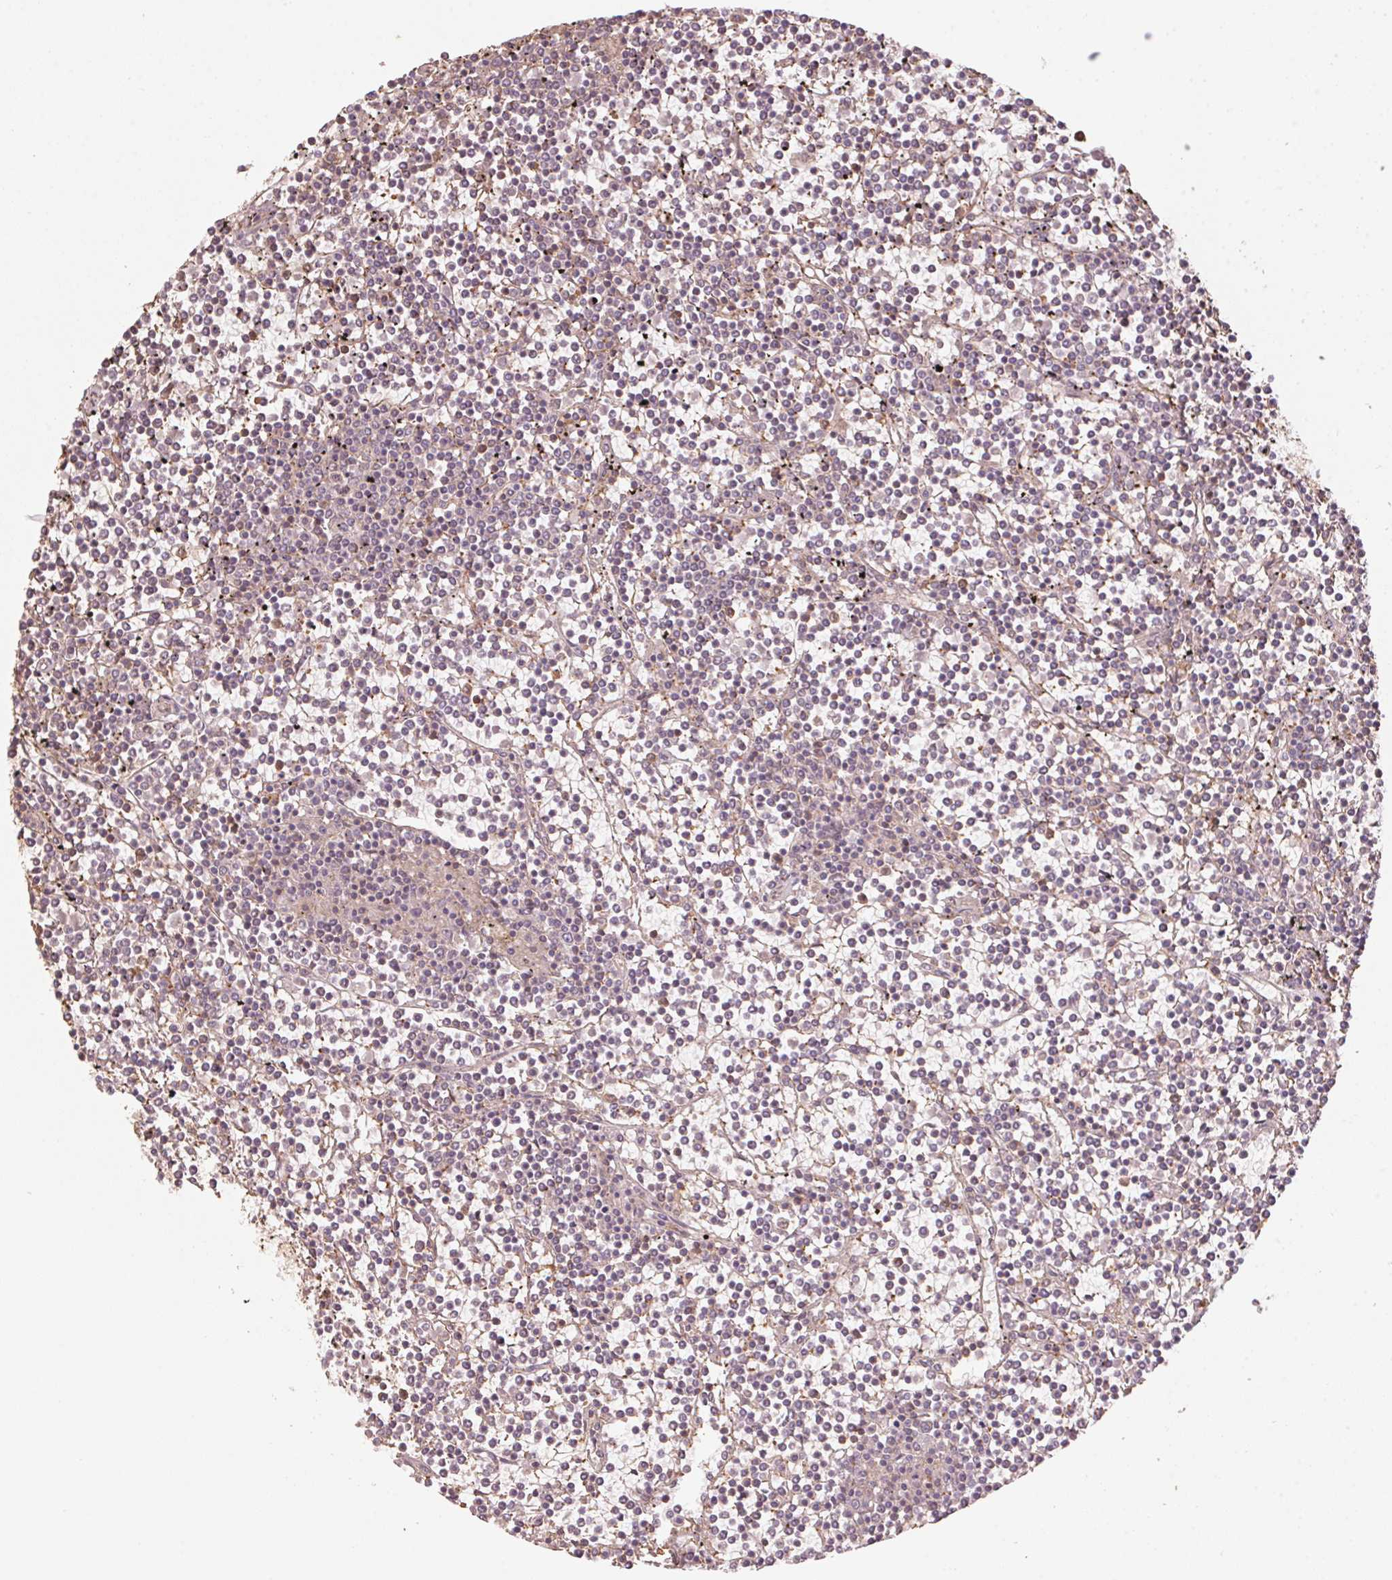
{"staining": {"intensity": "negative", "quantity": "none", "location": "none"}, "tissue": "lymphoma", "cell_type": "Tumor cells", "image_type": "cancer", "snomed": [{"axis": "morphology", "description": "Malignant lymphoma, non-Hodgkin's type, Low grade"}, {"axis": "topography", "description": "Spleen"}], "caption": "Lymphoma stained for a protein using immunohistochemistry reveals no staining tumor cells.", "gene": "QDPR", "patient": {"sex": "female", "age": 19}}